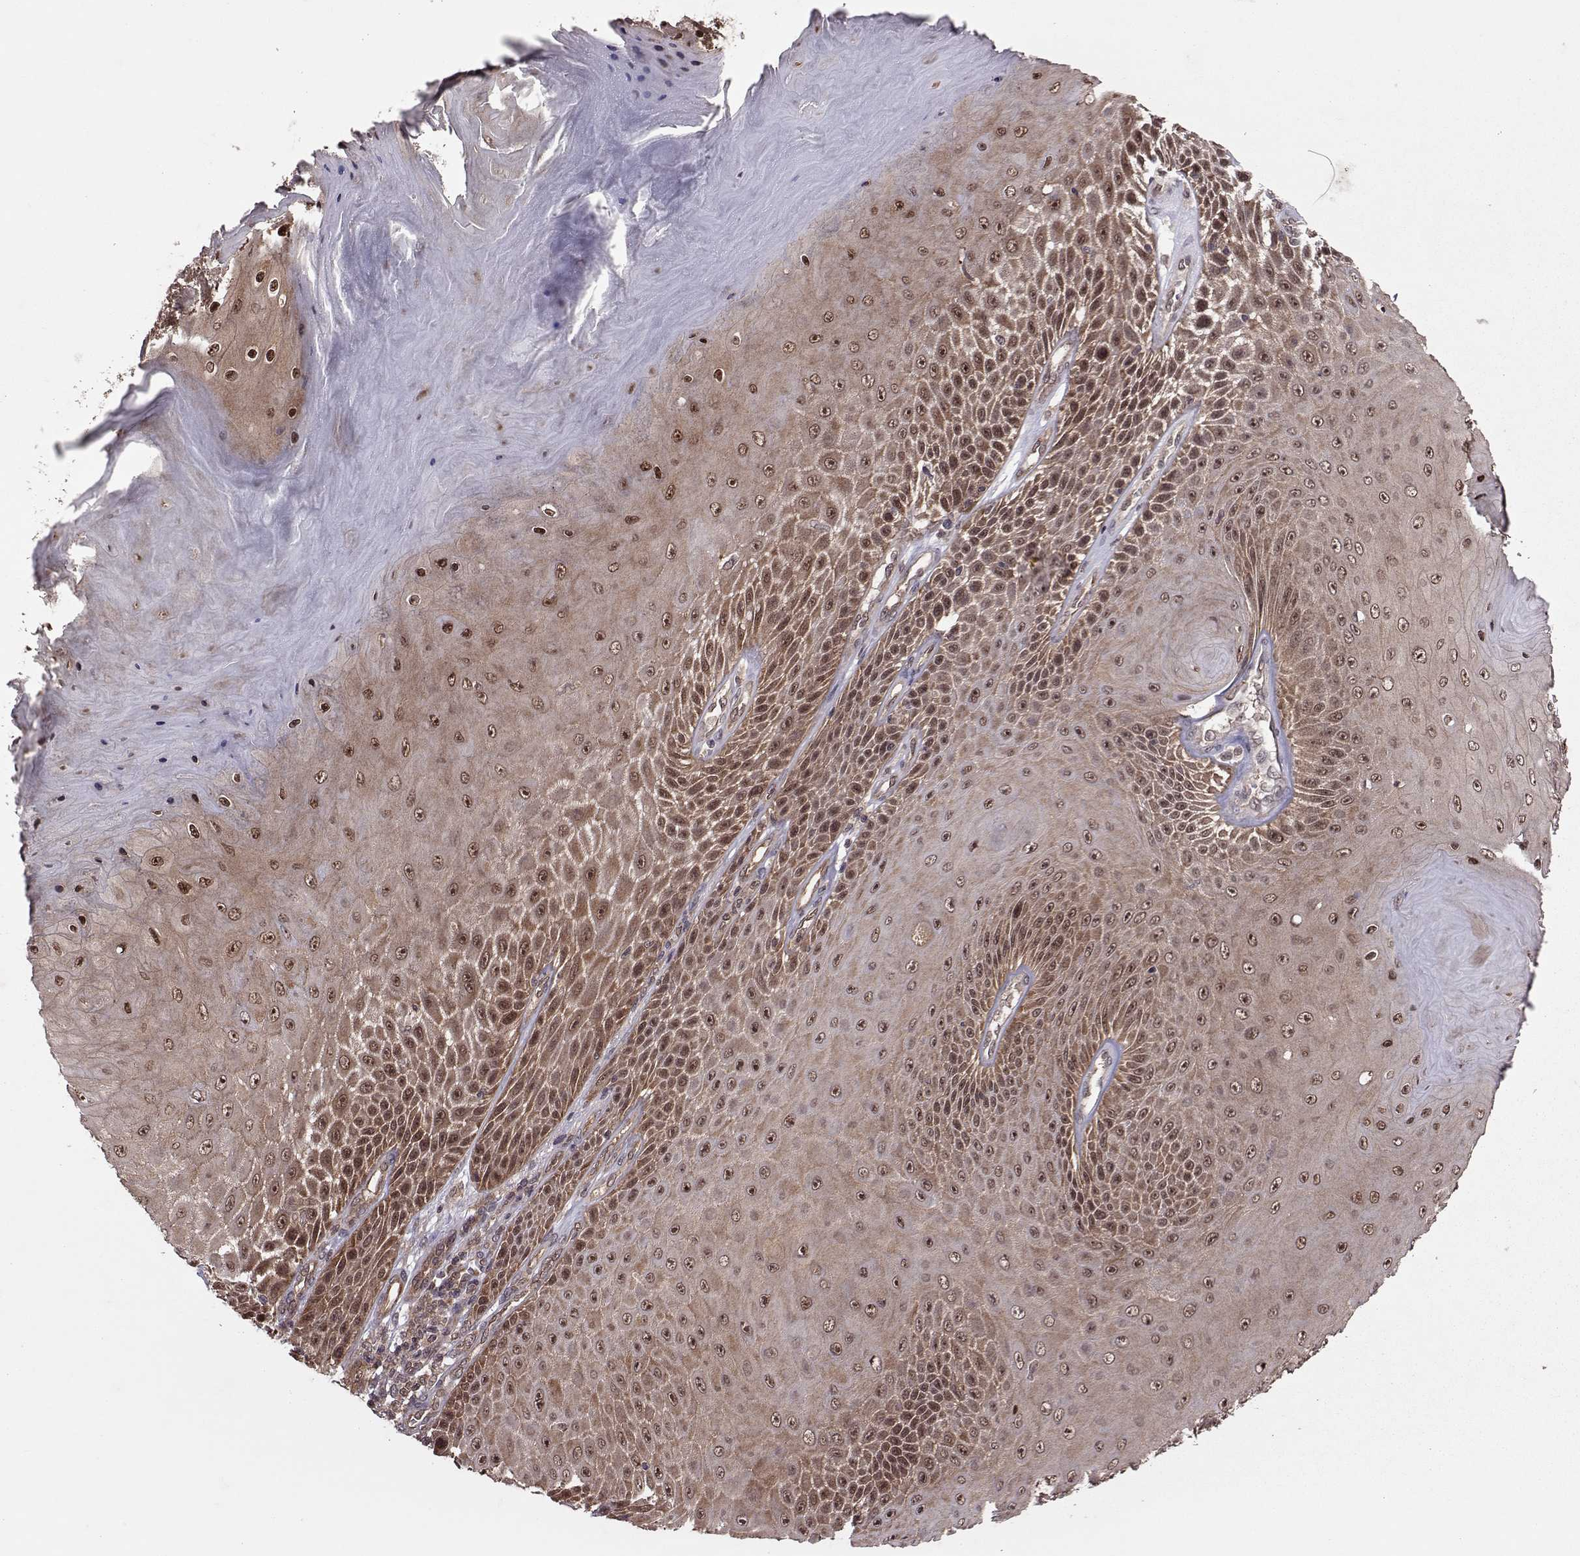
{"staining": {"intensity": "moderate", "quantity": "25%-75%", "location": "cytoplasmic/membranous,nuclear"}, "tissue": "skin cancer", "cell_type": "Tumor cells", "image_type": "cancer", "snomed": [{"axis": "morphology", "description": "Squamous cell carcinoma, NOS"}, {"axis": "topography", "description": "Skin"}], "caption": "Immunohistochemical staining of squamous cell carcinoma (skin) demonstrates moderate cytoplasmic/membranous and nuclear protein expression in about 25%-75% of tumor cells.", "gene": "PPP2R2A", "patient": {"sex": "male", "age": 62}}